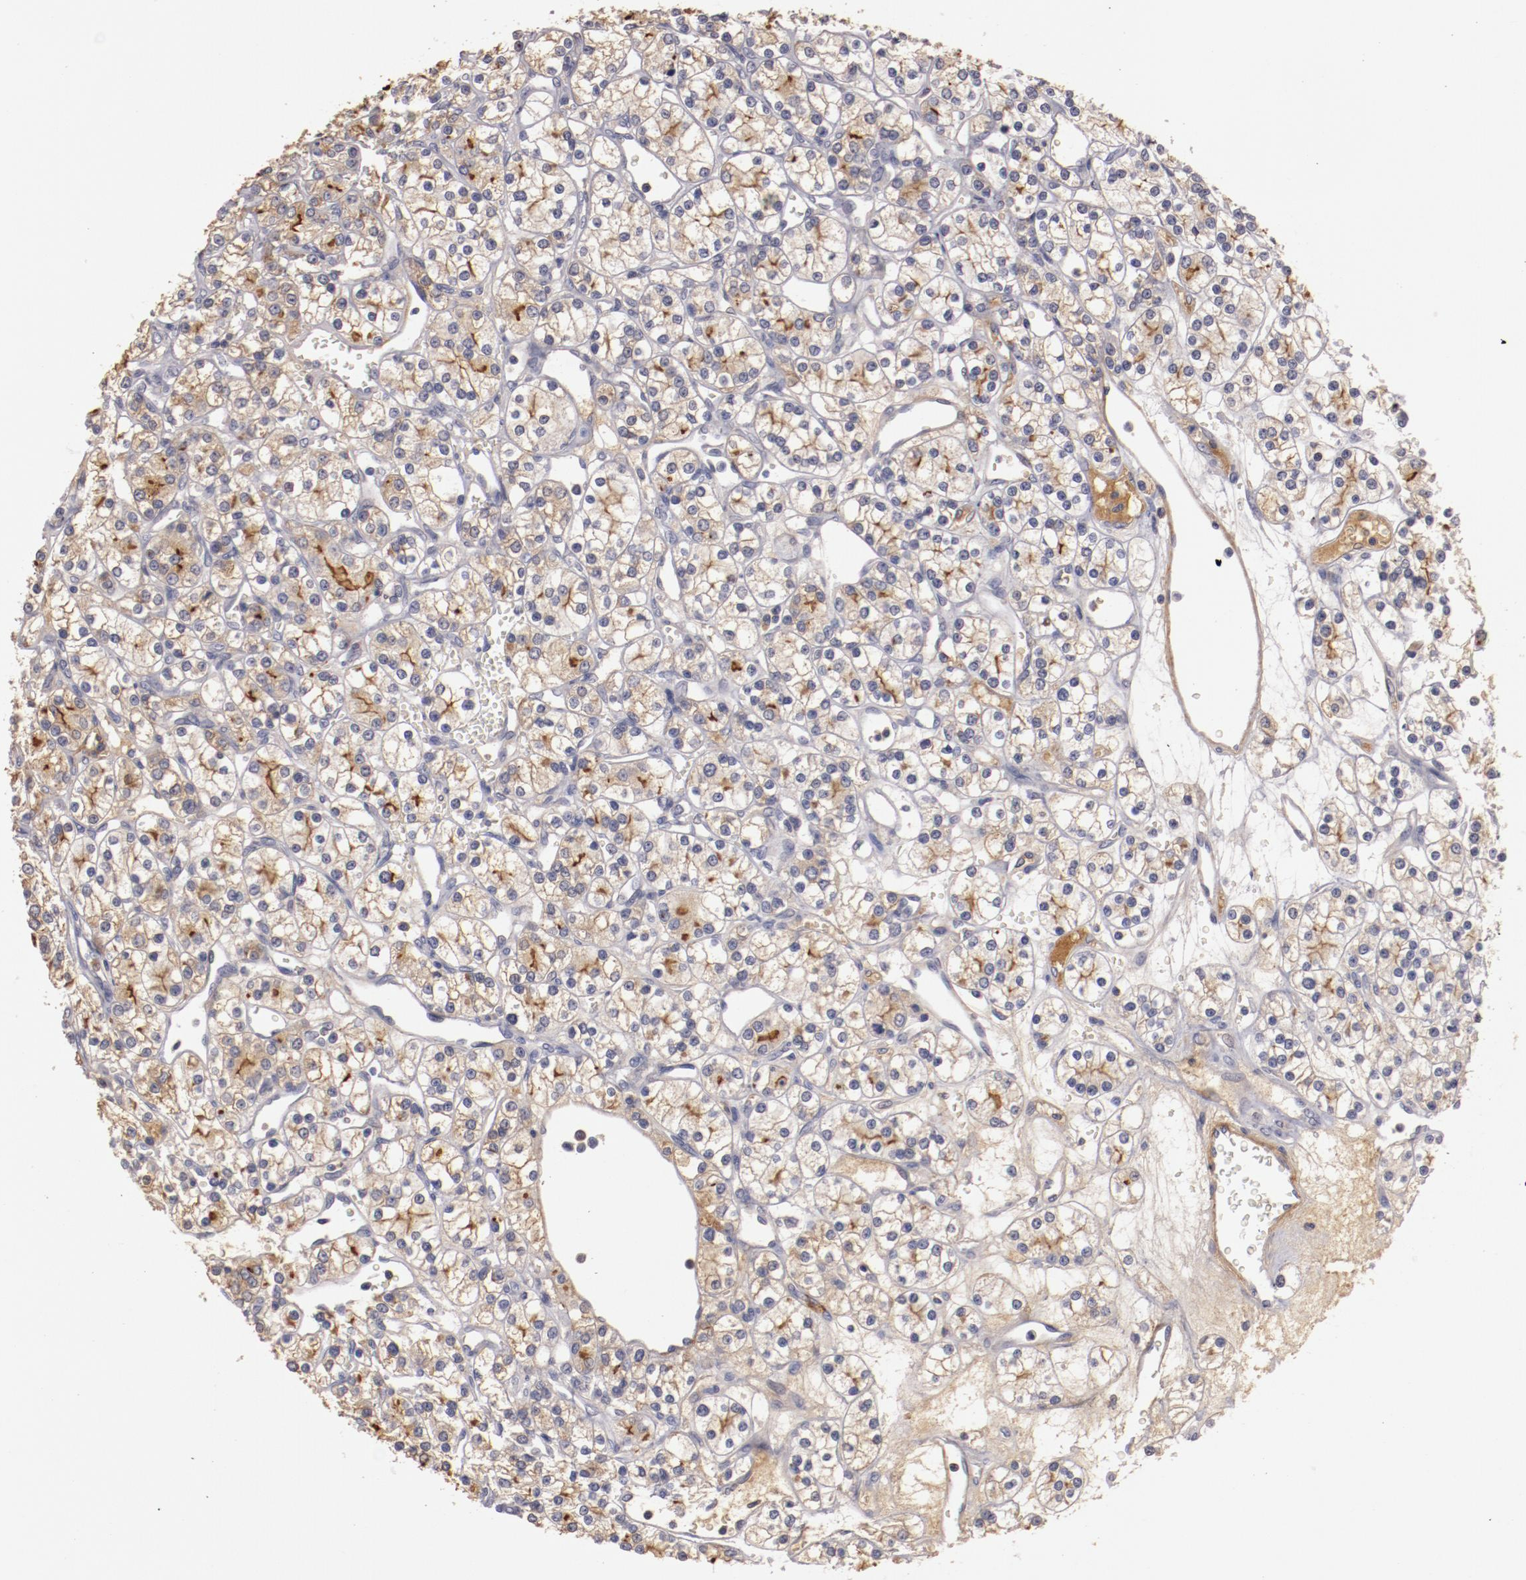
{"staining": {"intensity": "weak", "quantity": "<25%", "location": "cytoplasmic/membranous"}, "tissue": "renal cancer", "cell_type": "Tumor cells", "image_type": "cancer", "snomed": [{"axis": "morphology", "description": "Adenocarcinoma, NOS"}, {"axis": "topography", "description": "Kidney"}], "caption": "Human renal cancer stained for a protein using immunohistochemistry demonstrates no staining in tumor cells.", "gene": "MBL2", "patient": {"sex": "female", "age": 62}}